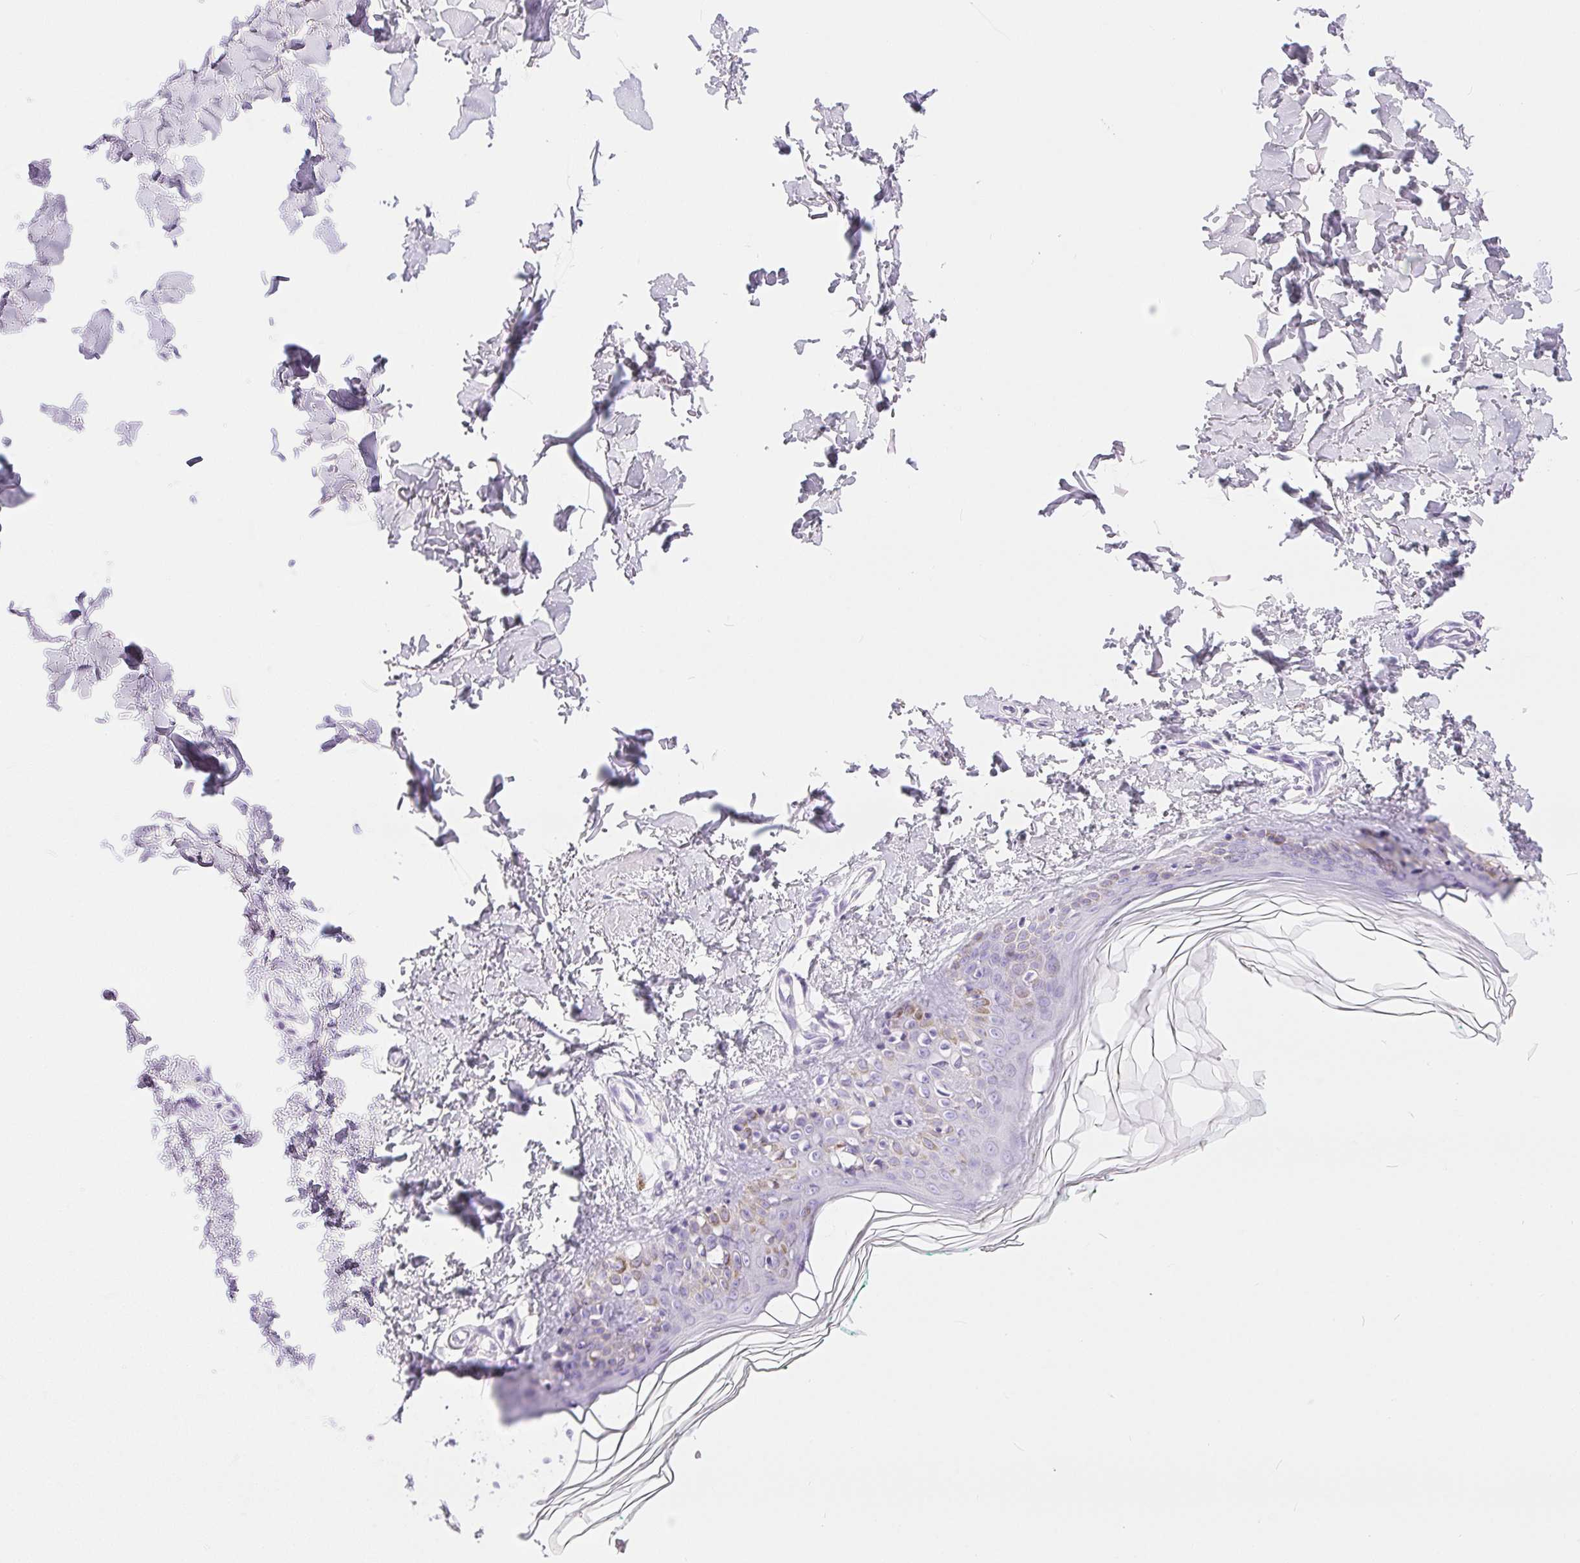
{"staining": {"intensity": "negative", "quantity": "none", "location": "none"}, "tissue": "skin", "cell_type": "Fibroblasts", "image_type": "normal", "snomed": [{"axis": "morphology", "description": "Normal tissue, NOS"}, {"axis": "topography", "description": "Skin"}, {"axis": "topography", "description": "Peripheral nerve tissue"}], "caption": "An IHC histopathology image of benign skin is shown. There is no staining in fibroblasts of skin. (DAB (3,3'-diaminobenzidine) immunohistochemistry visualized using brightfield microscopy, high magnification).", "gene": "XDH", "patient": {"sex": "female", "age": 45}}